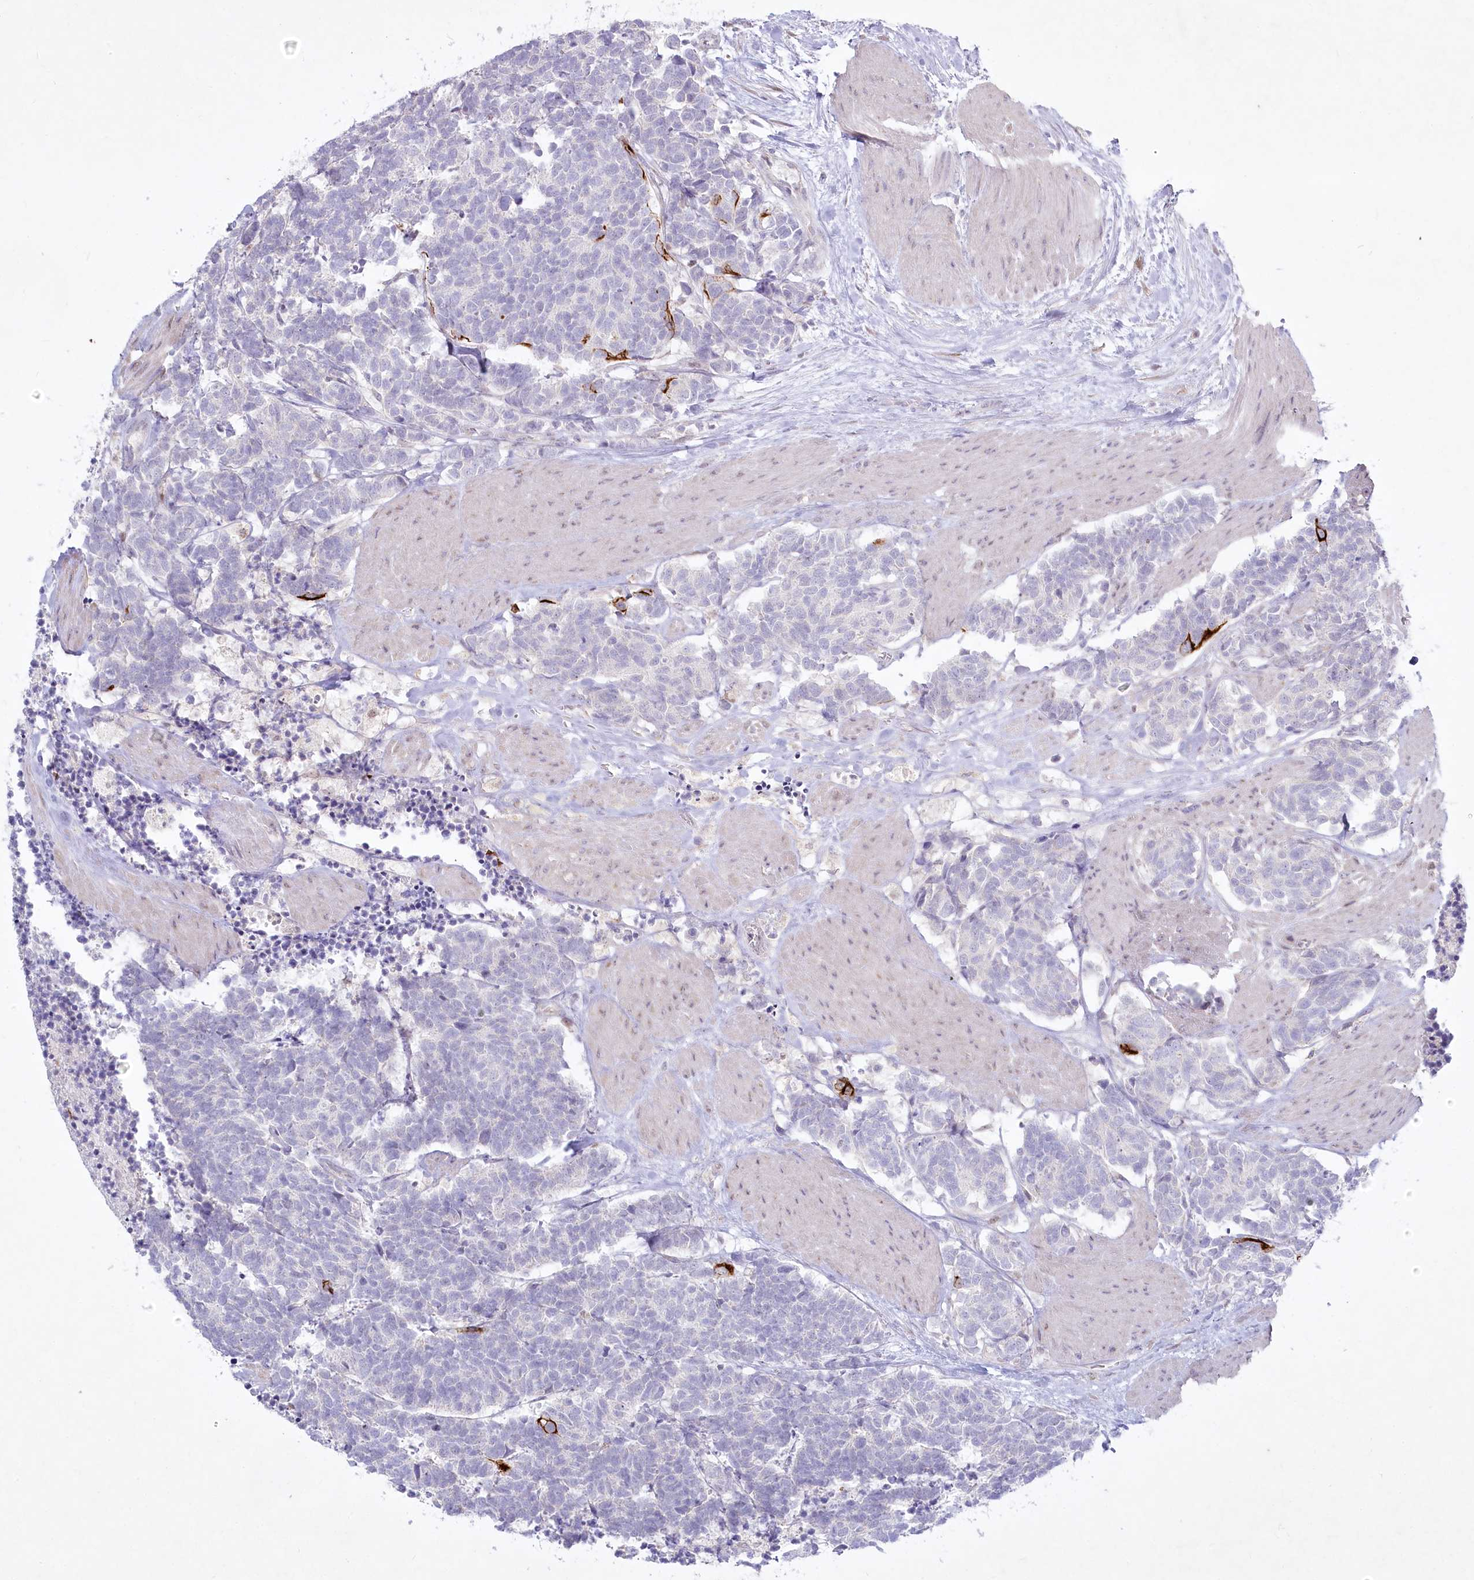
{"staining": {"intensity": "negative", "quantity": "none", "location": "none"}, "tissue": "carcinoid", "cell_type": "Tumor cells", "image_type": "cancer", "snomed": [{"axis": "morphology", "description": "Carcinoma, NOS"}, {"axis": "morphology", "description": "Carcinoid, malignant, NOS"}, {"axis": "topography", "description": "Urinary bladder"}], "caption": "There is no significant staining in tumor cells of carcinoid.", "gene": "ABITRAM", "patient": {"sex": "male", "age": 57}}